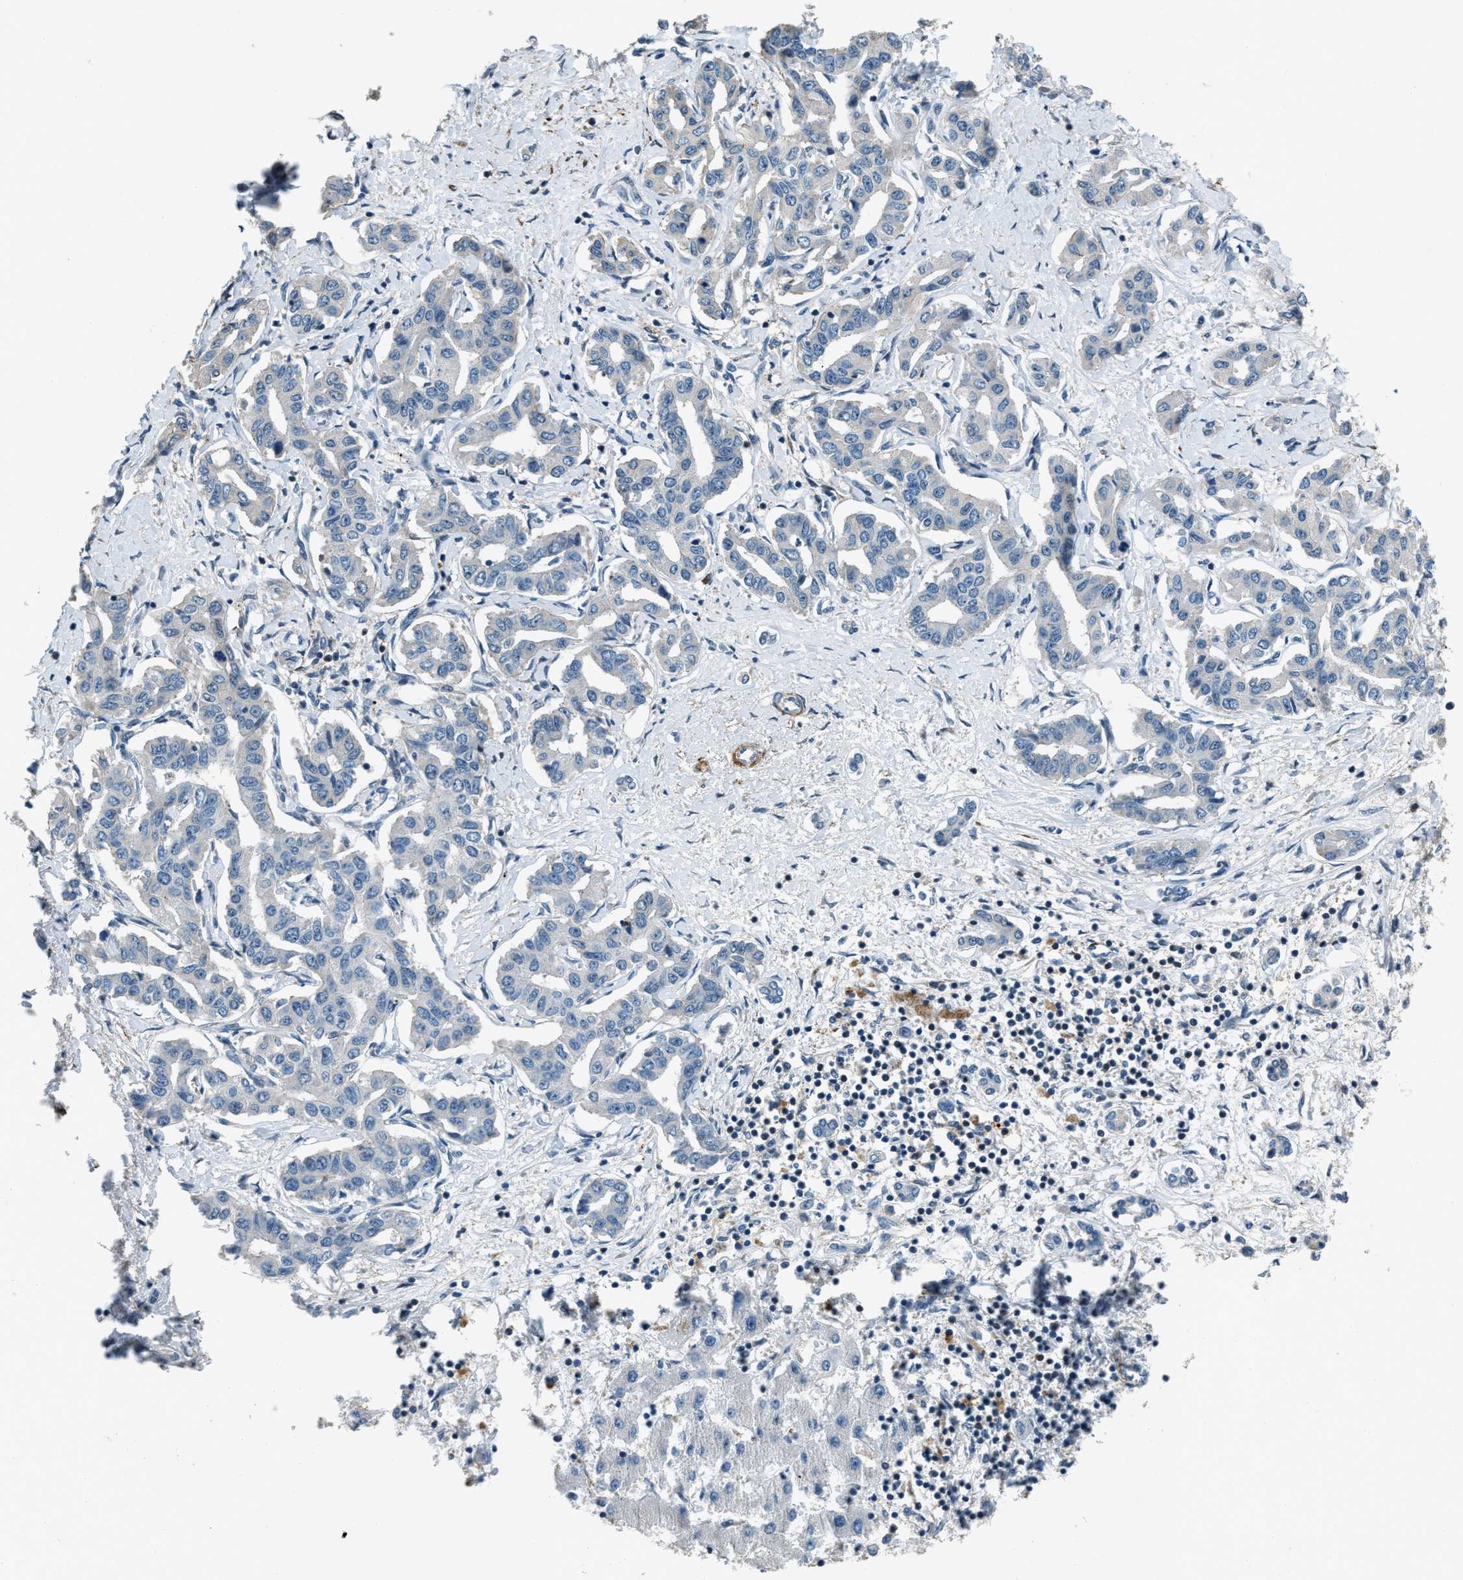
{"staining": {"intensity": "negative", "quantity": "none", "location": "none"}, "tissue": "liver cancer", "cell_type": "Tumor cells", "image_type": "cancer", "snomed": [{"axis": "morphology", "description": "Cholangiocarcinoma"}, {"axis": "topography", "description": "Liver"}], "caption": "Histopathology image shows no protein staining in tumor cells of liver cholangiocarcinoma tissue.", "gene": "NUDCD3", "patient": {"sex": "male", "age": 59}}